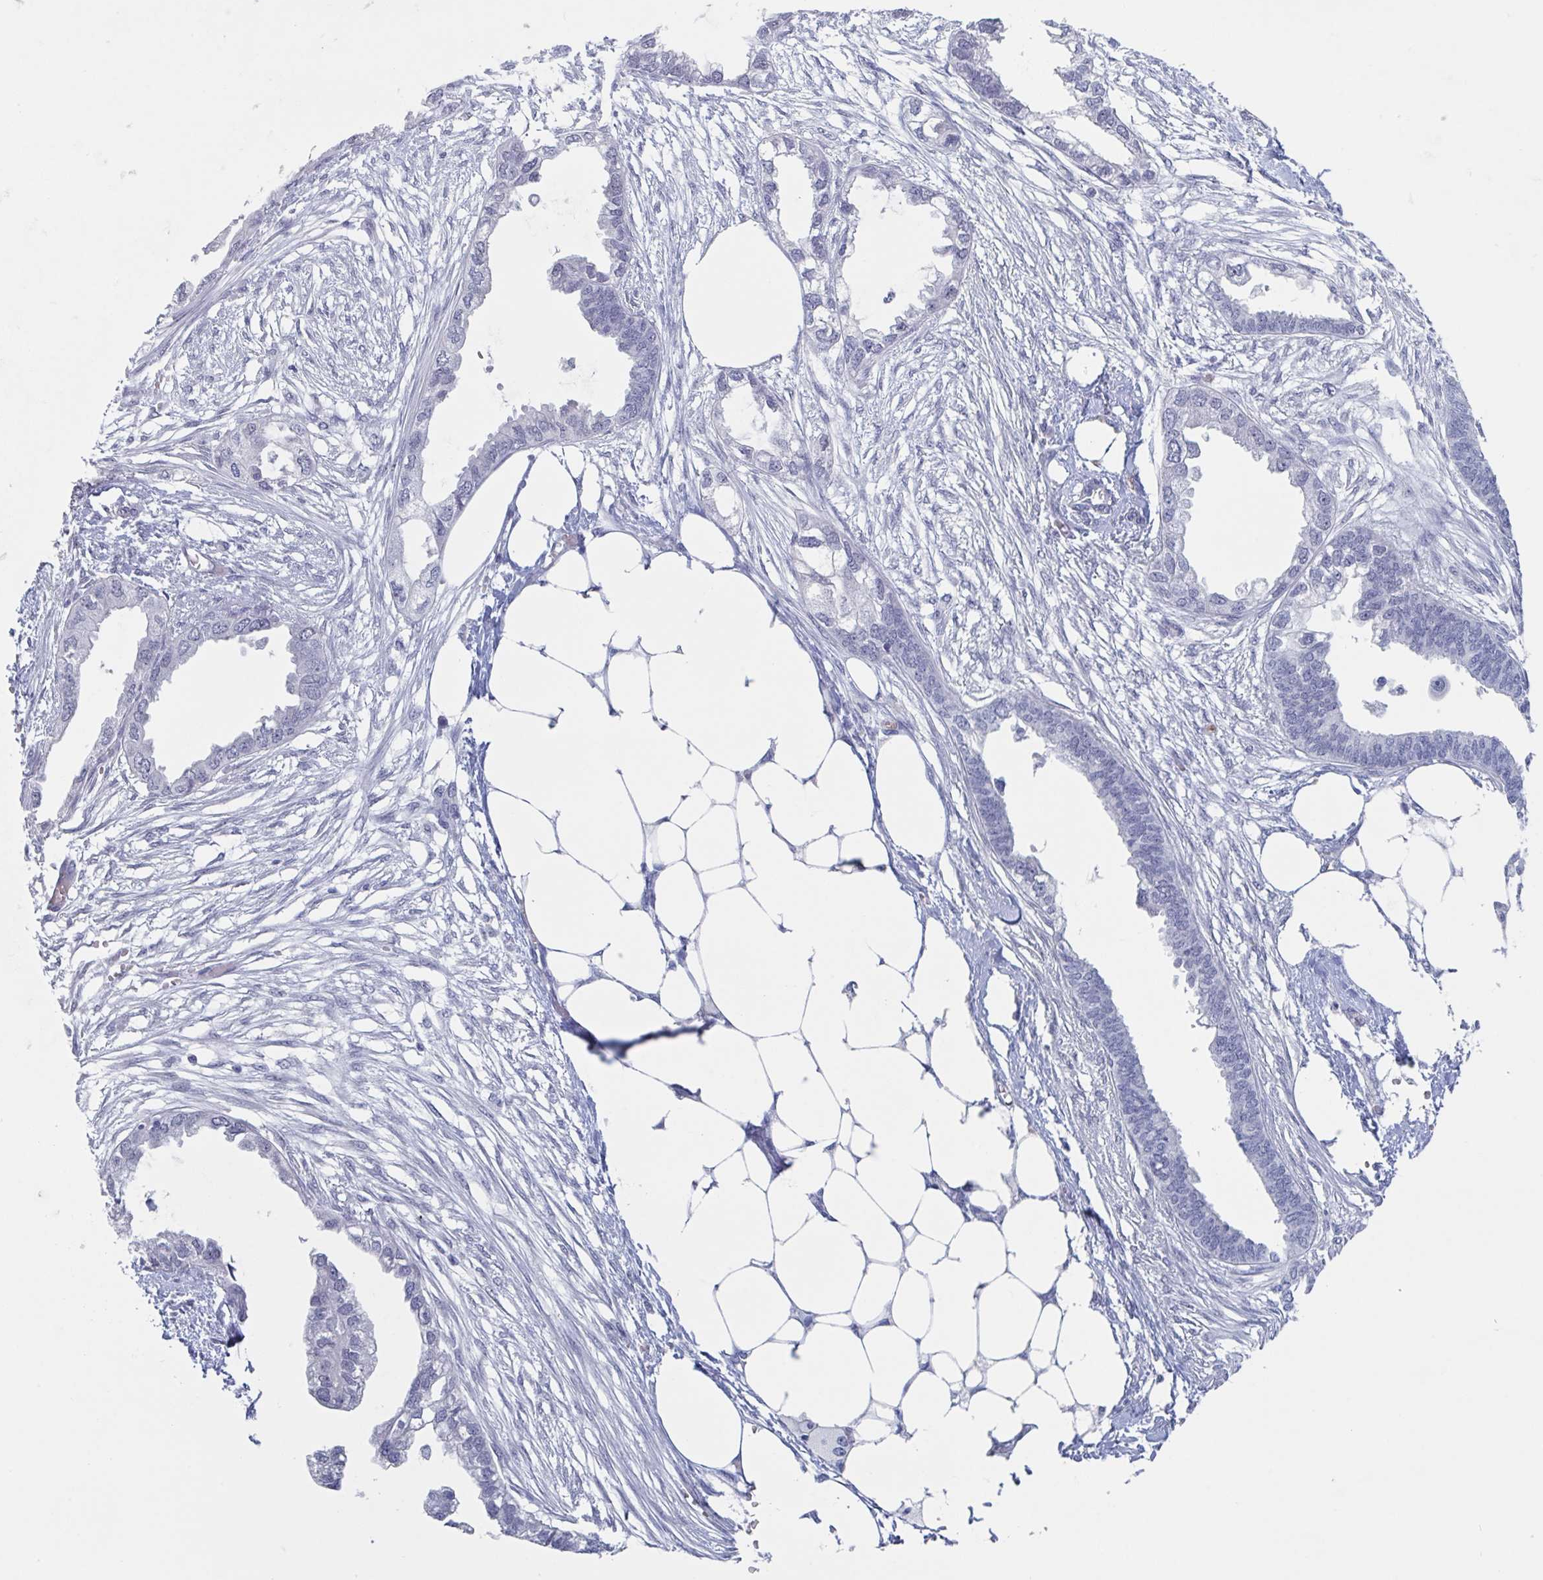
{"staining": {"intensity": "negative", "quantity": "none", "location": "none"}, "tissue": "endometrial cancer", "cell_type": "Tumor cells", "image_type": "cancer", "snomed": [{"axis": "morphology", "description": "Adenocarcinoma, NOS"}, {"axis": "morphology", "description": "Adenocarcinoma, metastatic, NOS"}, {"axis": "topography", "description": "Adipose tissue"}, {"axis": "topography", "description": "Endometrium"}], "caption": "Tumor cells are negative for brown protein staining in endometrial cancer. The staining was performed using DAB to visualize the protein expression in brown, while the nuclei were stained in blue with hematoxylin (Magnification: 20x).", "gene": "KDM4D", "patient": {"sex": "female", "age": 67}}